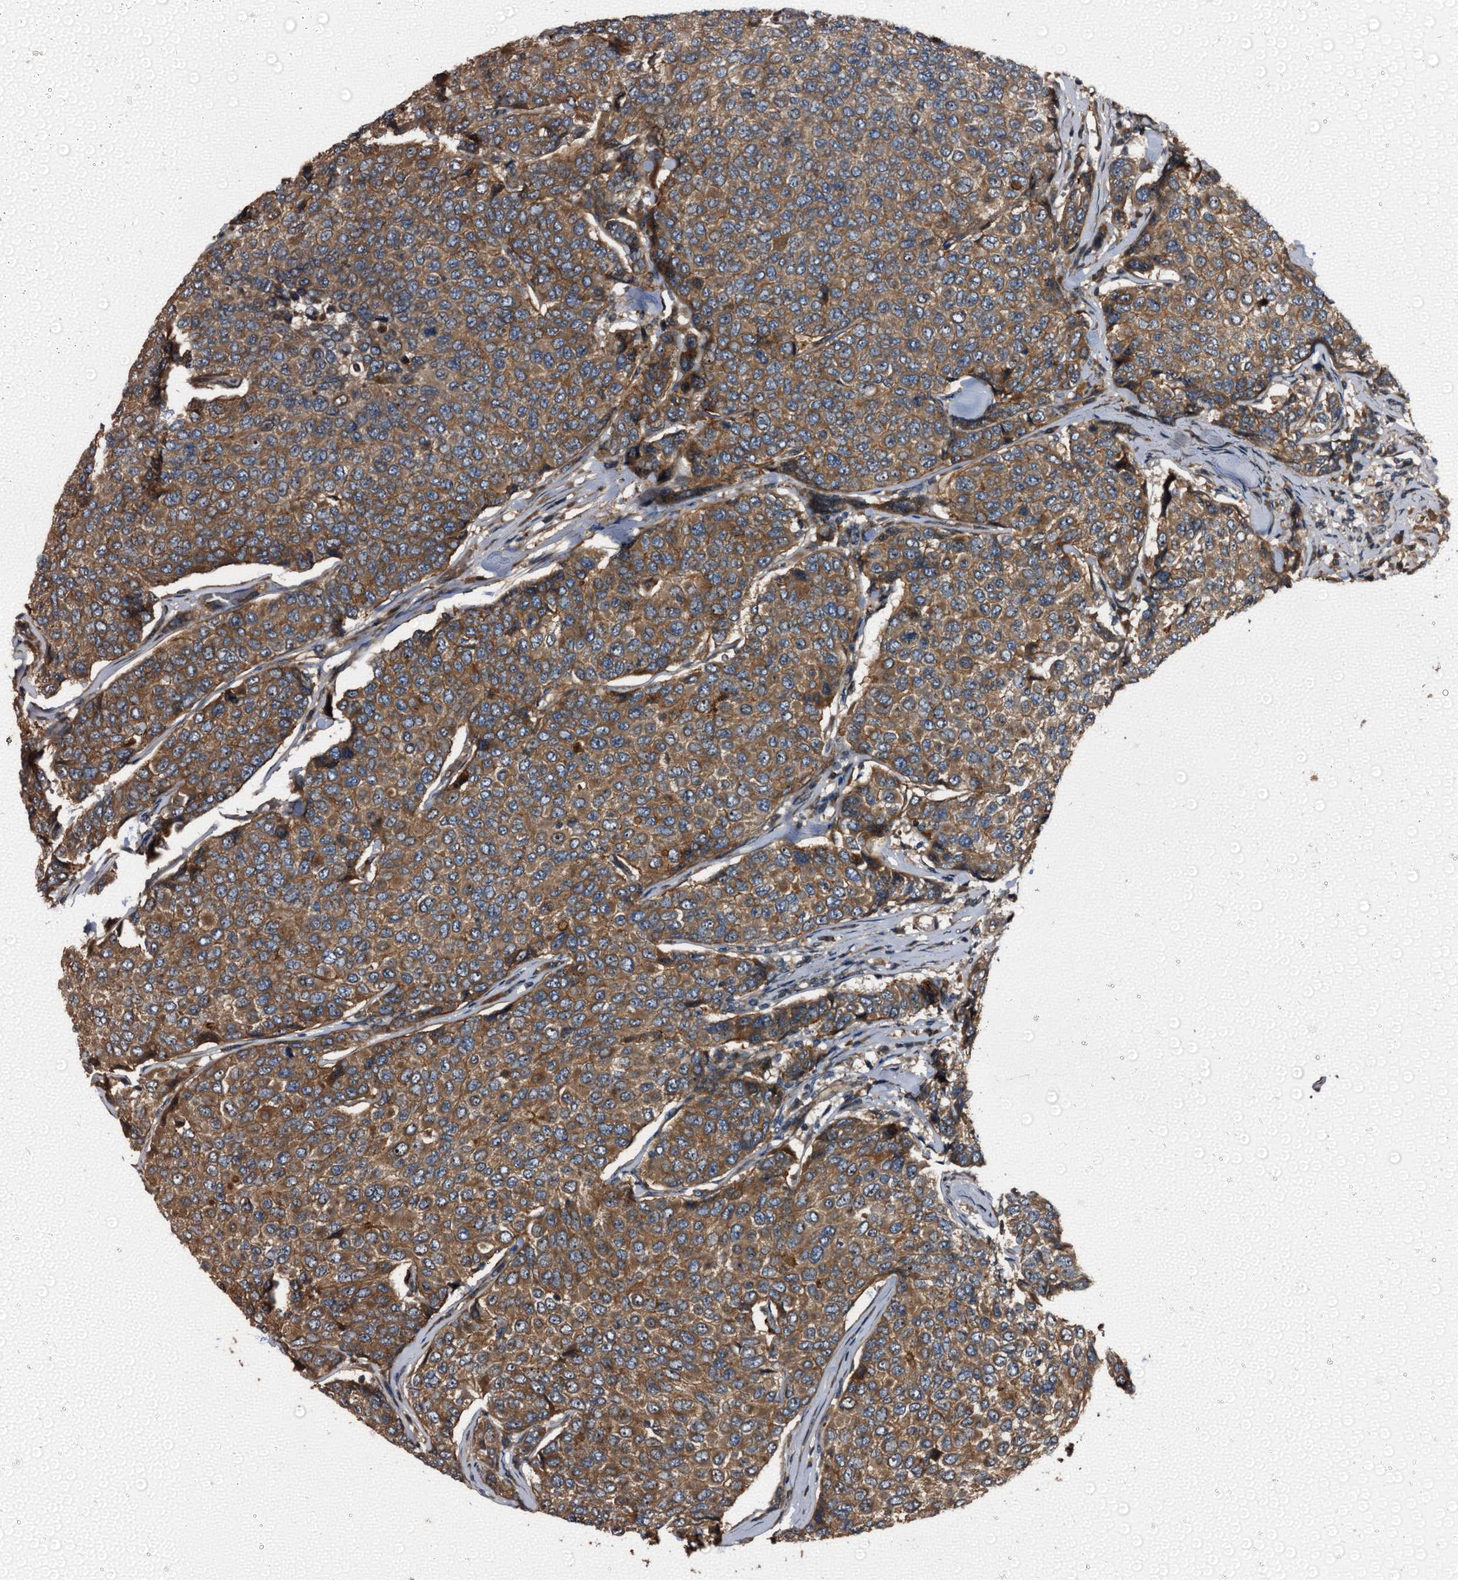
{"staining": {"intensity": "moderate", "quantity": ">75%", "location": "cytoplasmic/membranous"}, "tissue": "breast cancer", "cell_type": "Tumor cells", "image_type": "cancer", "snomed": [{"axis": "morphology", "description": "Duct carcinoma"}, {"axis": "topography", "description": "Breast"}], "caption": "Brown immunohistochemical staining in breast cancer (invasive ductal carcinoma) shows moderate cytoplasmic/membranous staining in approximately >75% of tumor cells.", "gene": "PEX5", "patient": {"sex": "female", "age": 55}}